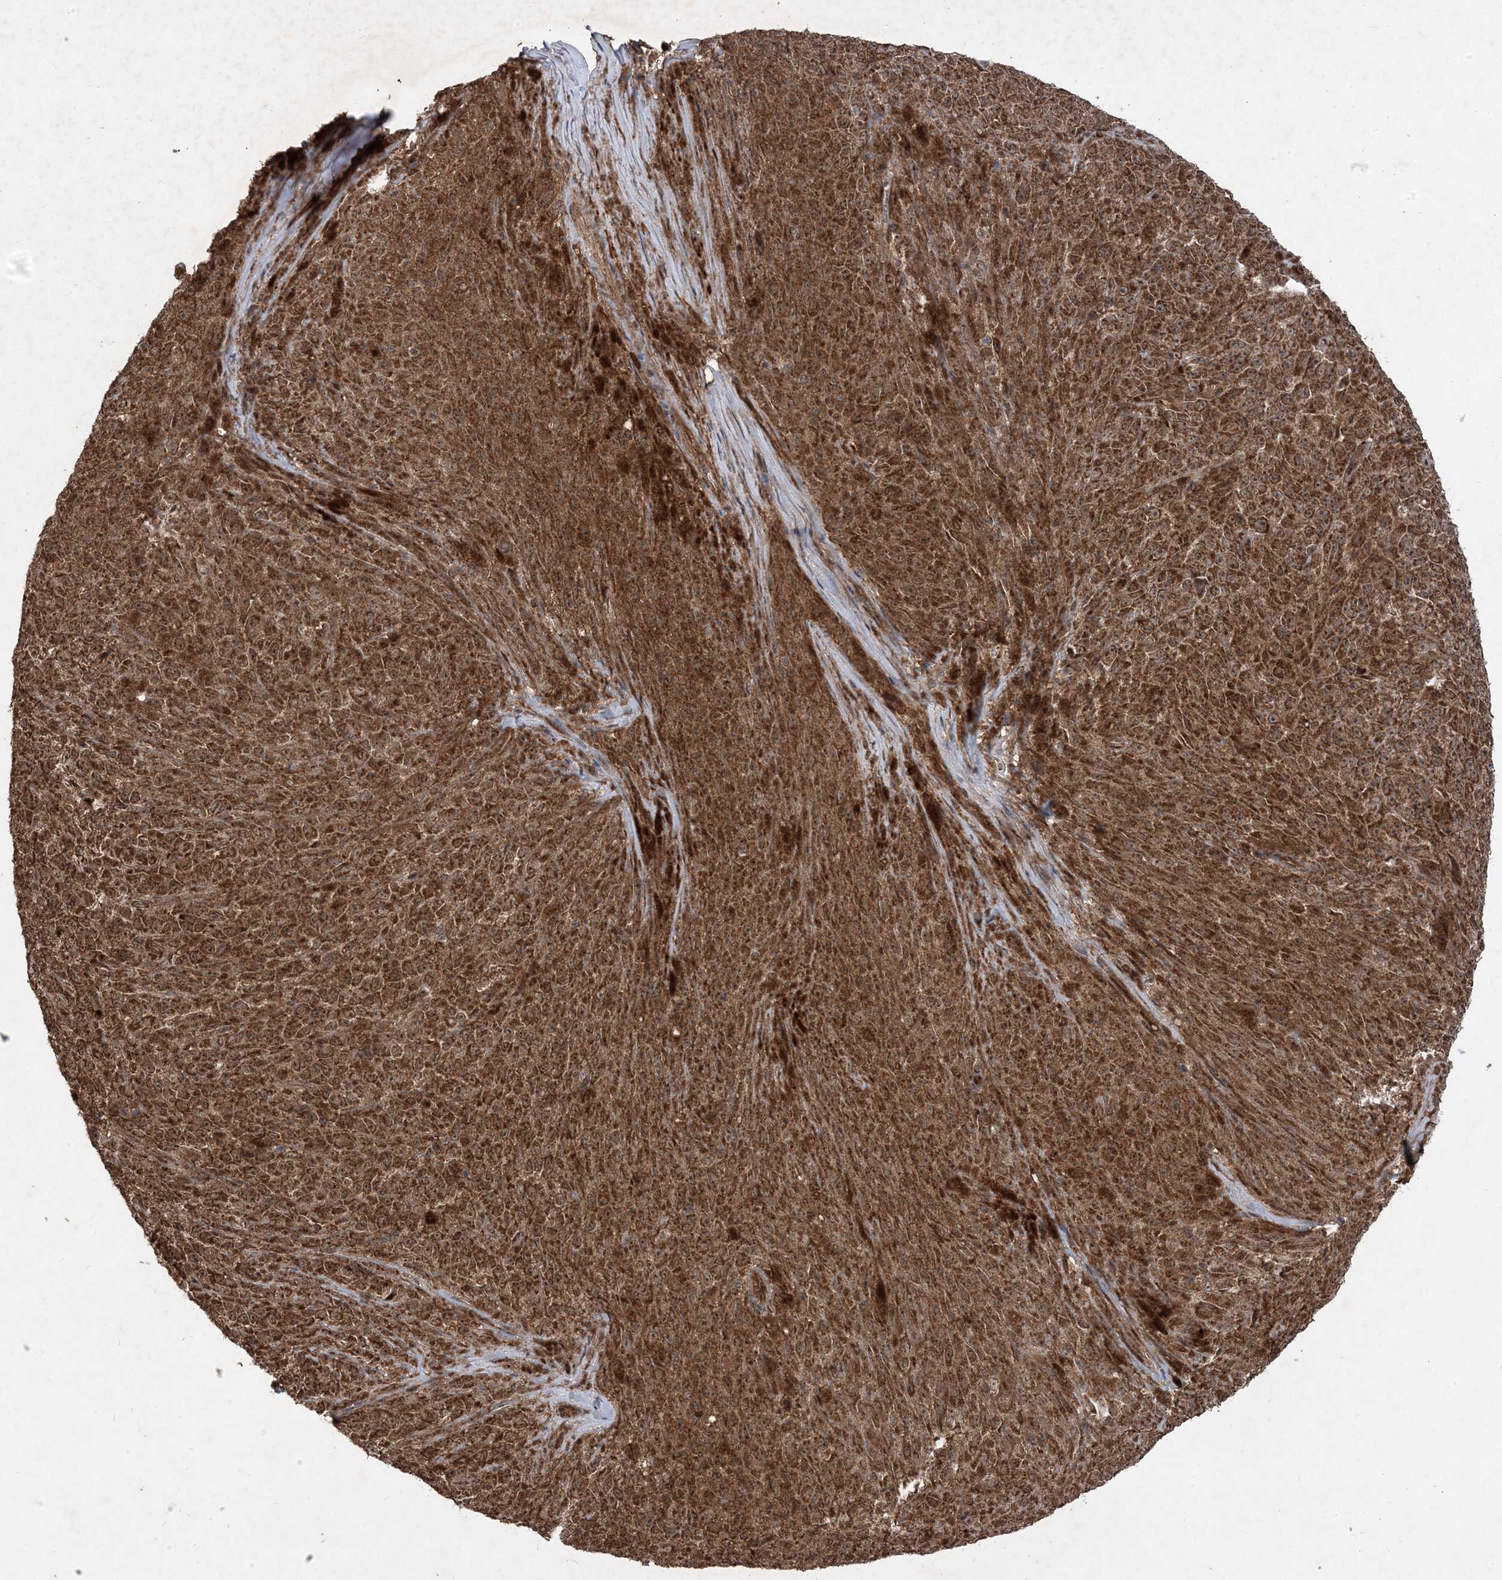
{"staining": {"intensity": "moderate", "quantity": ">75%", "location": "cytoplasmic/membranous,nuclear"}, "tissue": "melanoma", "cell_type": "Tumor cells", "image_type": "cancer", "snomed": [{"axis": "morphology", "description": "Malignant melanoma, NOS"}, {"axis": "topography", "description": "Skin"}], "caption": "Immunohistochemistry (IHC) (DAB) staining of malignant melanoma reveals moderate cytoplasmic/membranous and nuclear protein expression in approximately >75% of tumor cells.", "gene": "PLEKHM2", "patient": {"sex": "female", "age": 82}}